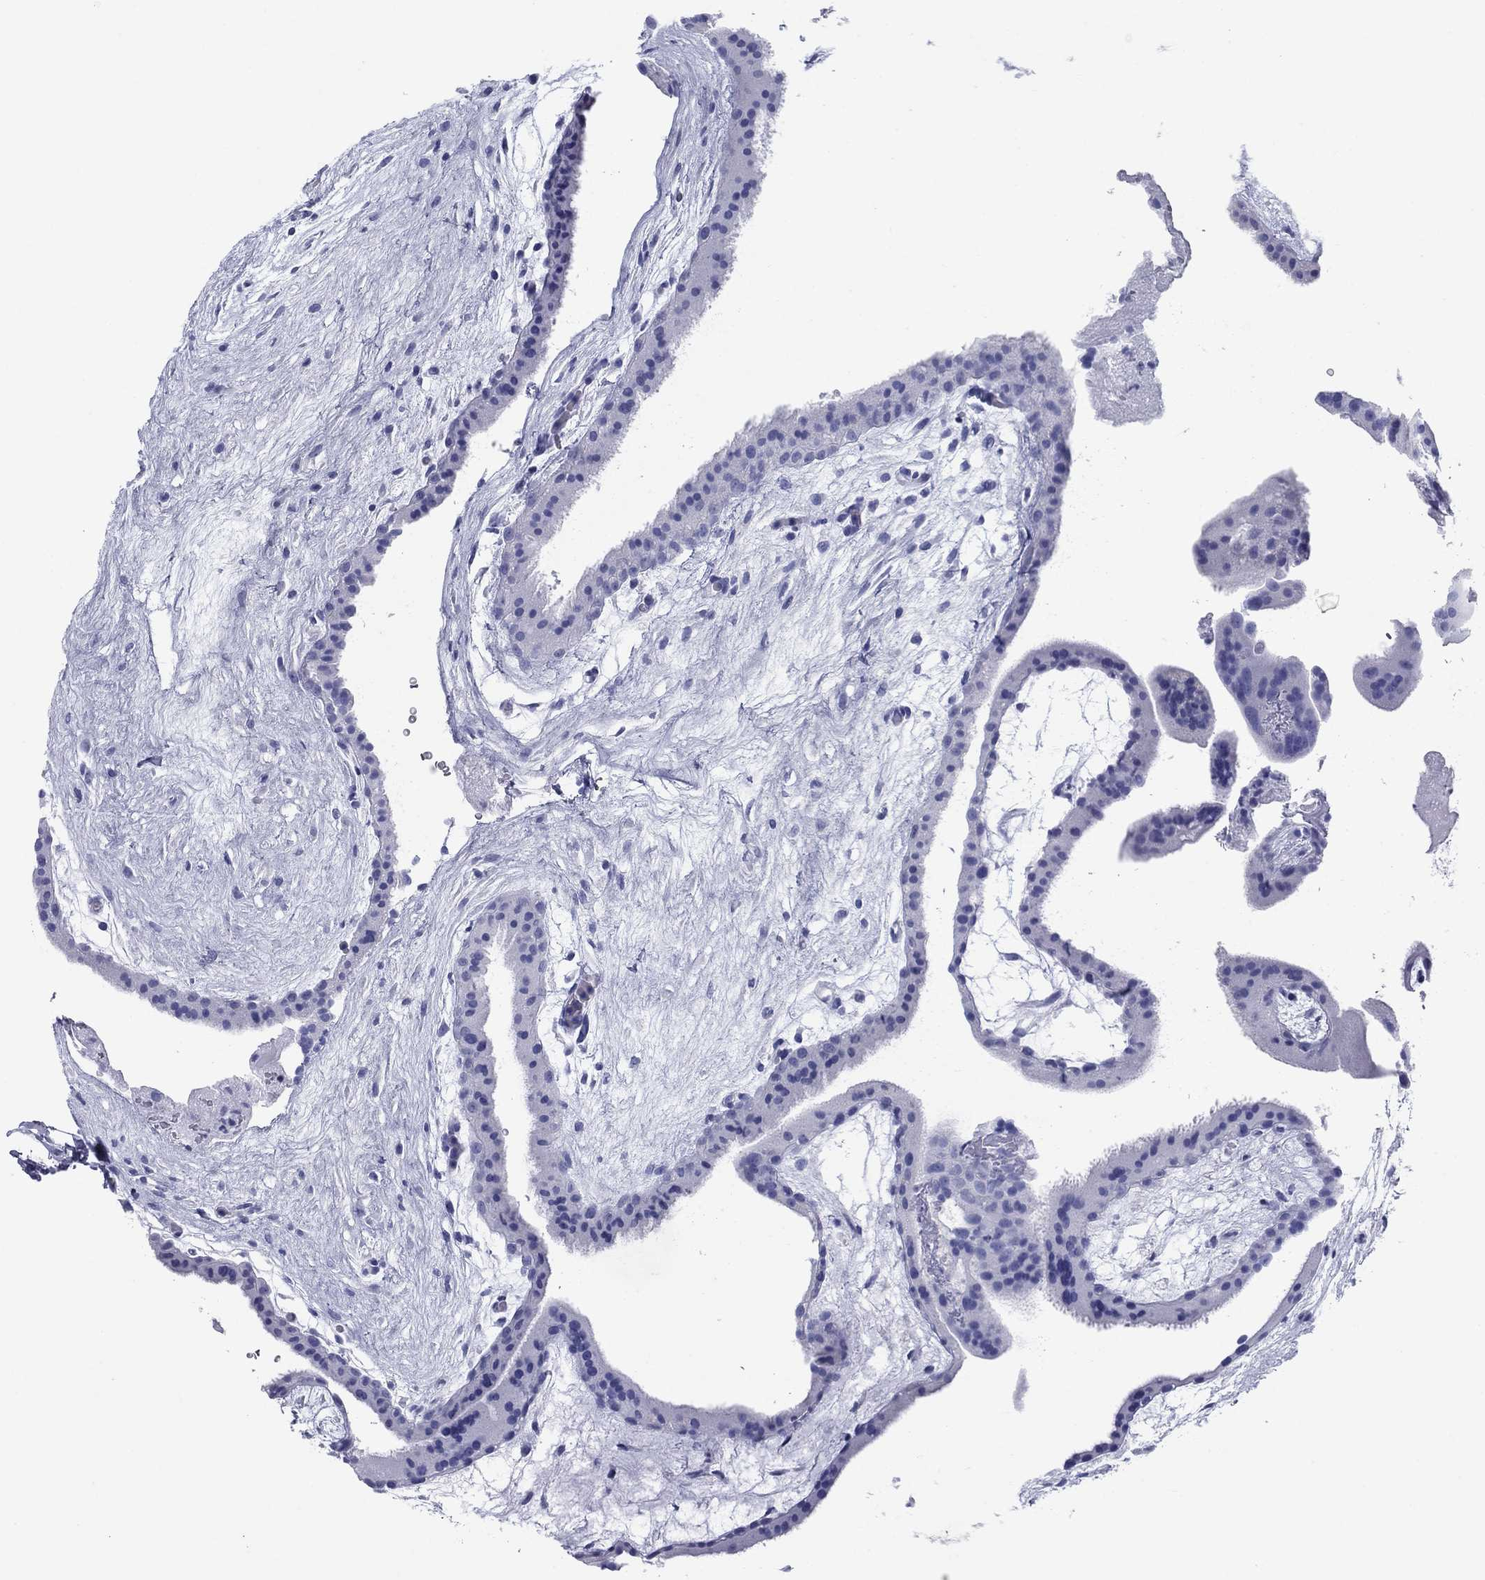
{"staining": {"intensity": "negative", "quantity": "none", "location": "none"}, "tissue": "placenta", "cell_type": "Decidual cells", "image_type": "normal", "snomed": [{"axis": "morphology", "description": "Normal tissue, NOS"}, {"axis": "topography", "description": "Placenta"}], "caption": "High power microscopy histopathology image of an immunohistochemistry histopathology image of normal placenta, revealing no significant staining in decidual cells.", "gene": "ATP4A", "patient": {"sex": "female", "age": 19}}